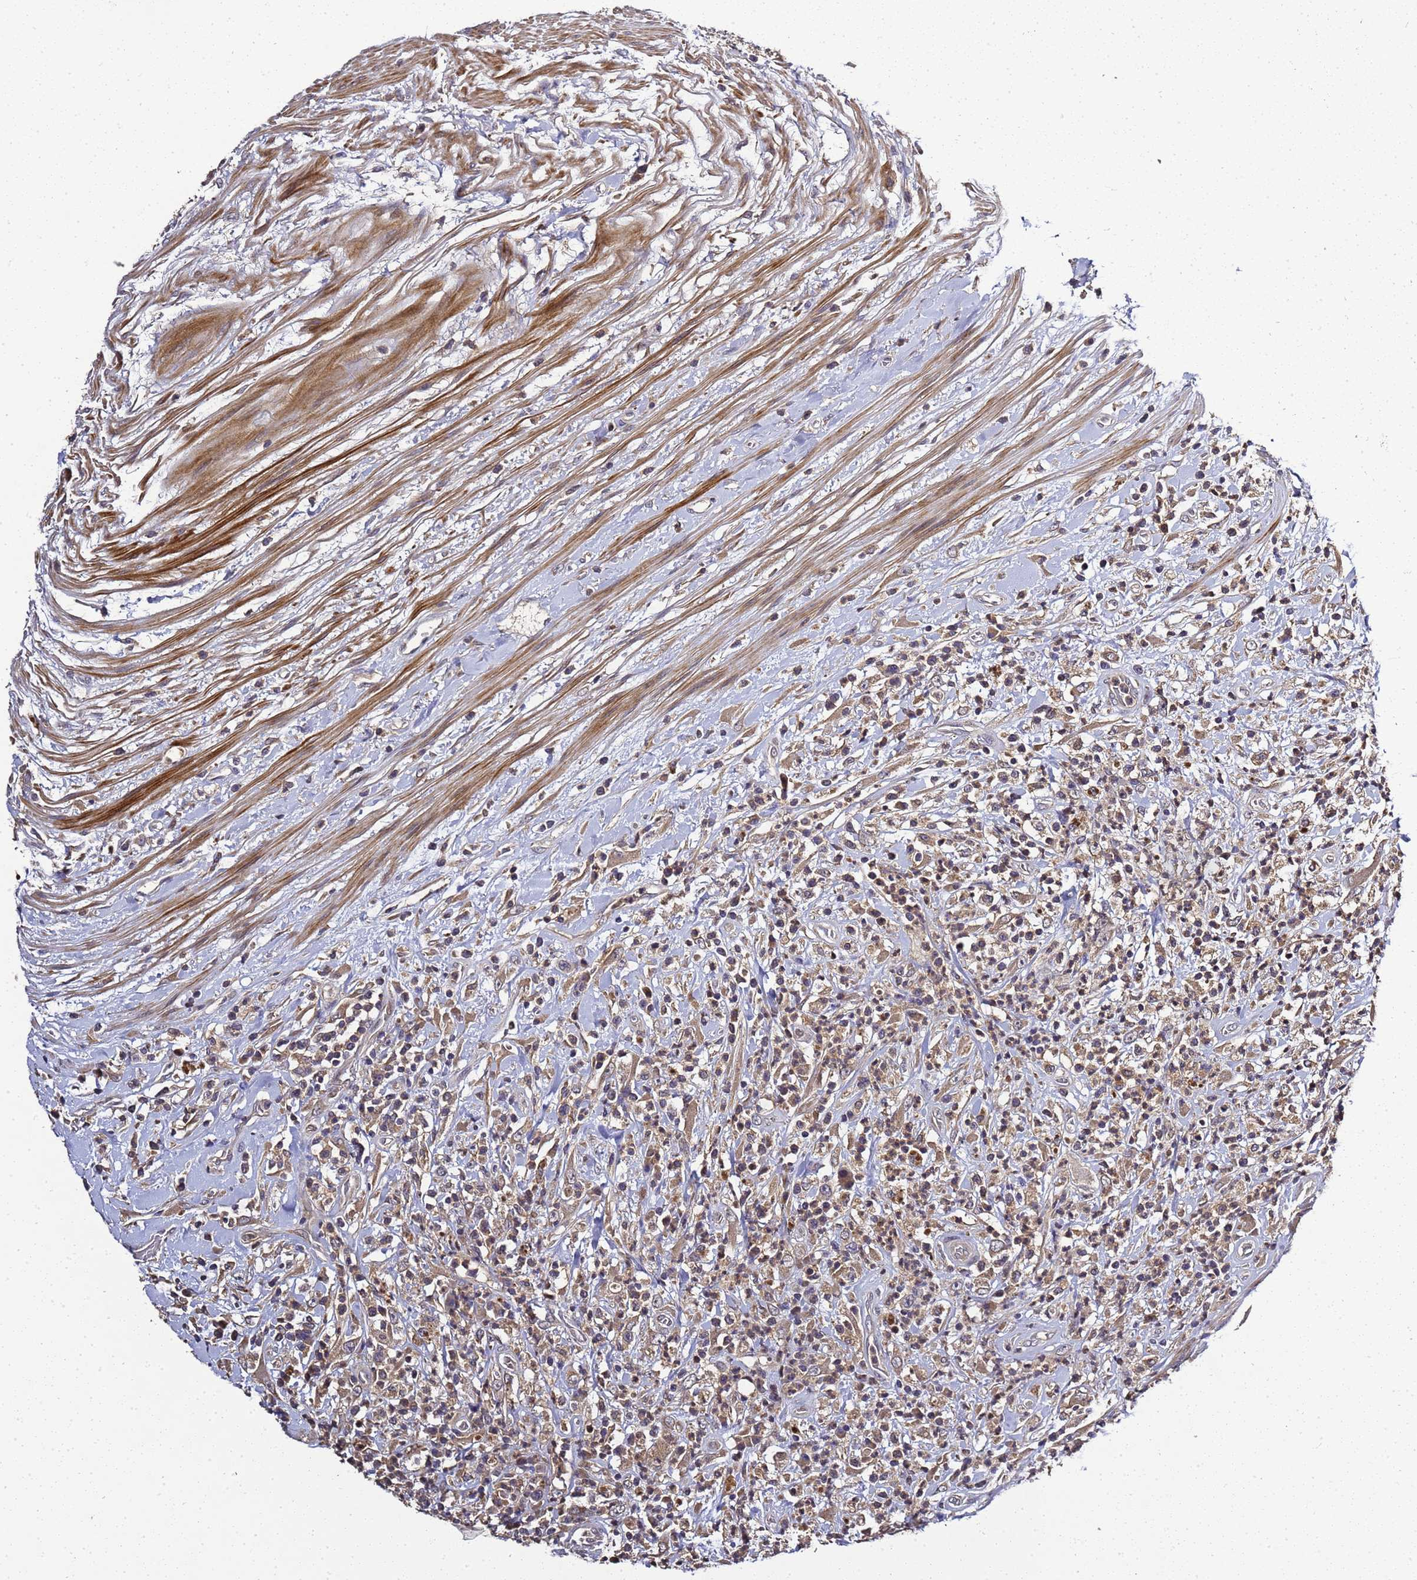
{"staining": {"intensity": "moderate", "quantity": ">75%", "location": "cytoplasmic/membranous"}, "tissue": "colorectal cancer", "cell_type": "Tumor cells", "image_type": "cancer", "snomed": [{"axis": "morphology", "description": "Adenocarcinoma, NOS"}, {"axis": "topography", "description": "Rectum"}], "caption": "Brown immunohistochemical staining in human colorectal cancer (adenocarcinoma) reveals moderate cytoplasmic/membranous staining in approximately >75% of tumor cells.", "gene": "LGI4", "patient": {"sex": "male", "age": 59}}